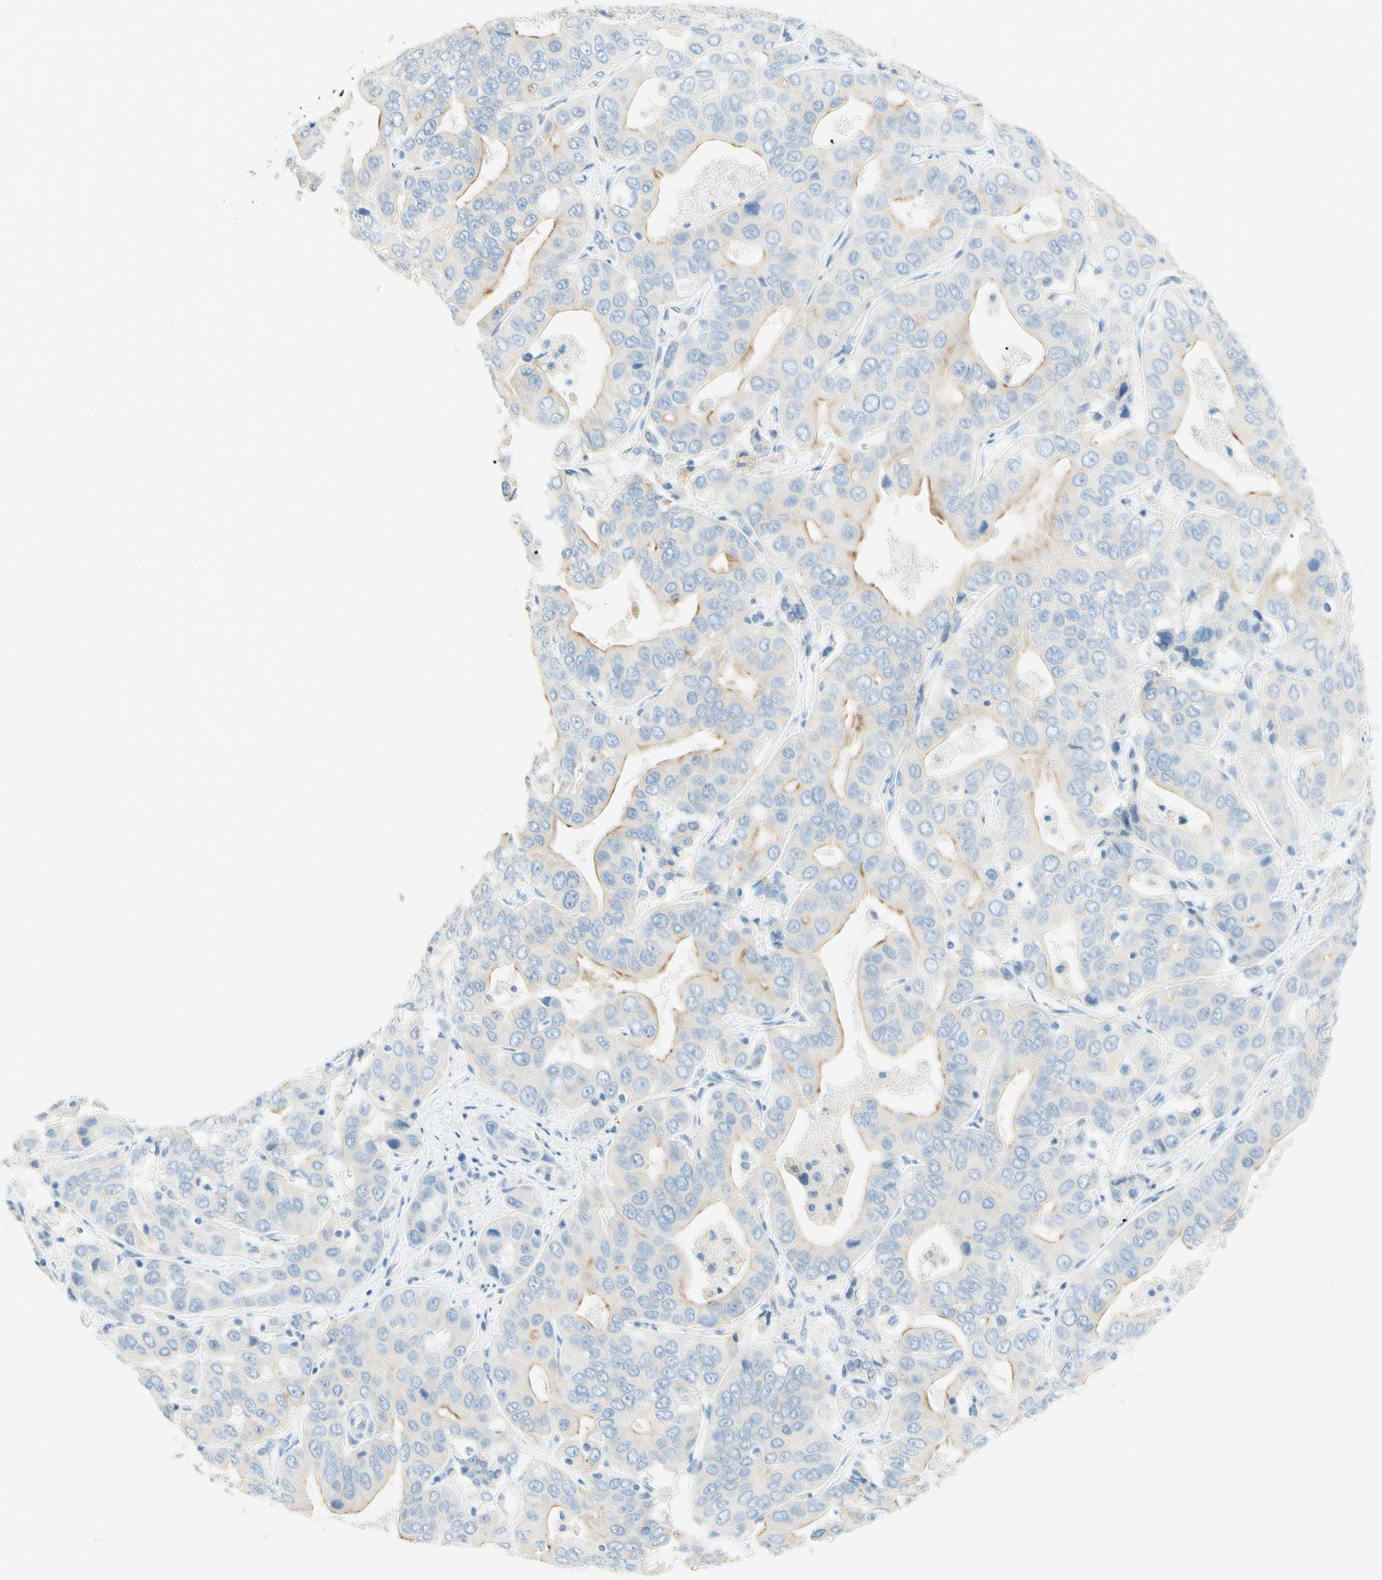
{"staining": {"intensity": "weak", "quantity": "<25%", "location": "cytoplasmic/membranous"}, "tissue": "liver cancer", "cell_type": "Tumor cells", "image_type": "cancer", "snomed": [{"axis": "morphology", "description": "Cholangiocarcinoma"}, {"axis": "topography", "description": "Liver"}], "caption": "Immunohistochemistry of human liver cancer (cholangiocarcinoma) displays no expression in tumor cells. Brightfield microscopy of immunohistochemistry stained with DAB (3,3'-diaminobenzidine) (brown) and hematoxylin (blue), captured at high magnification.", "gene": "TMEM132D", "patient": {"sex": "female", "age": 52}}